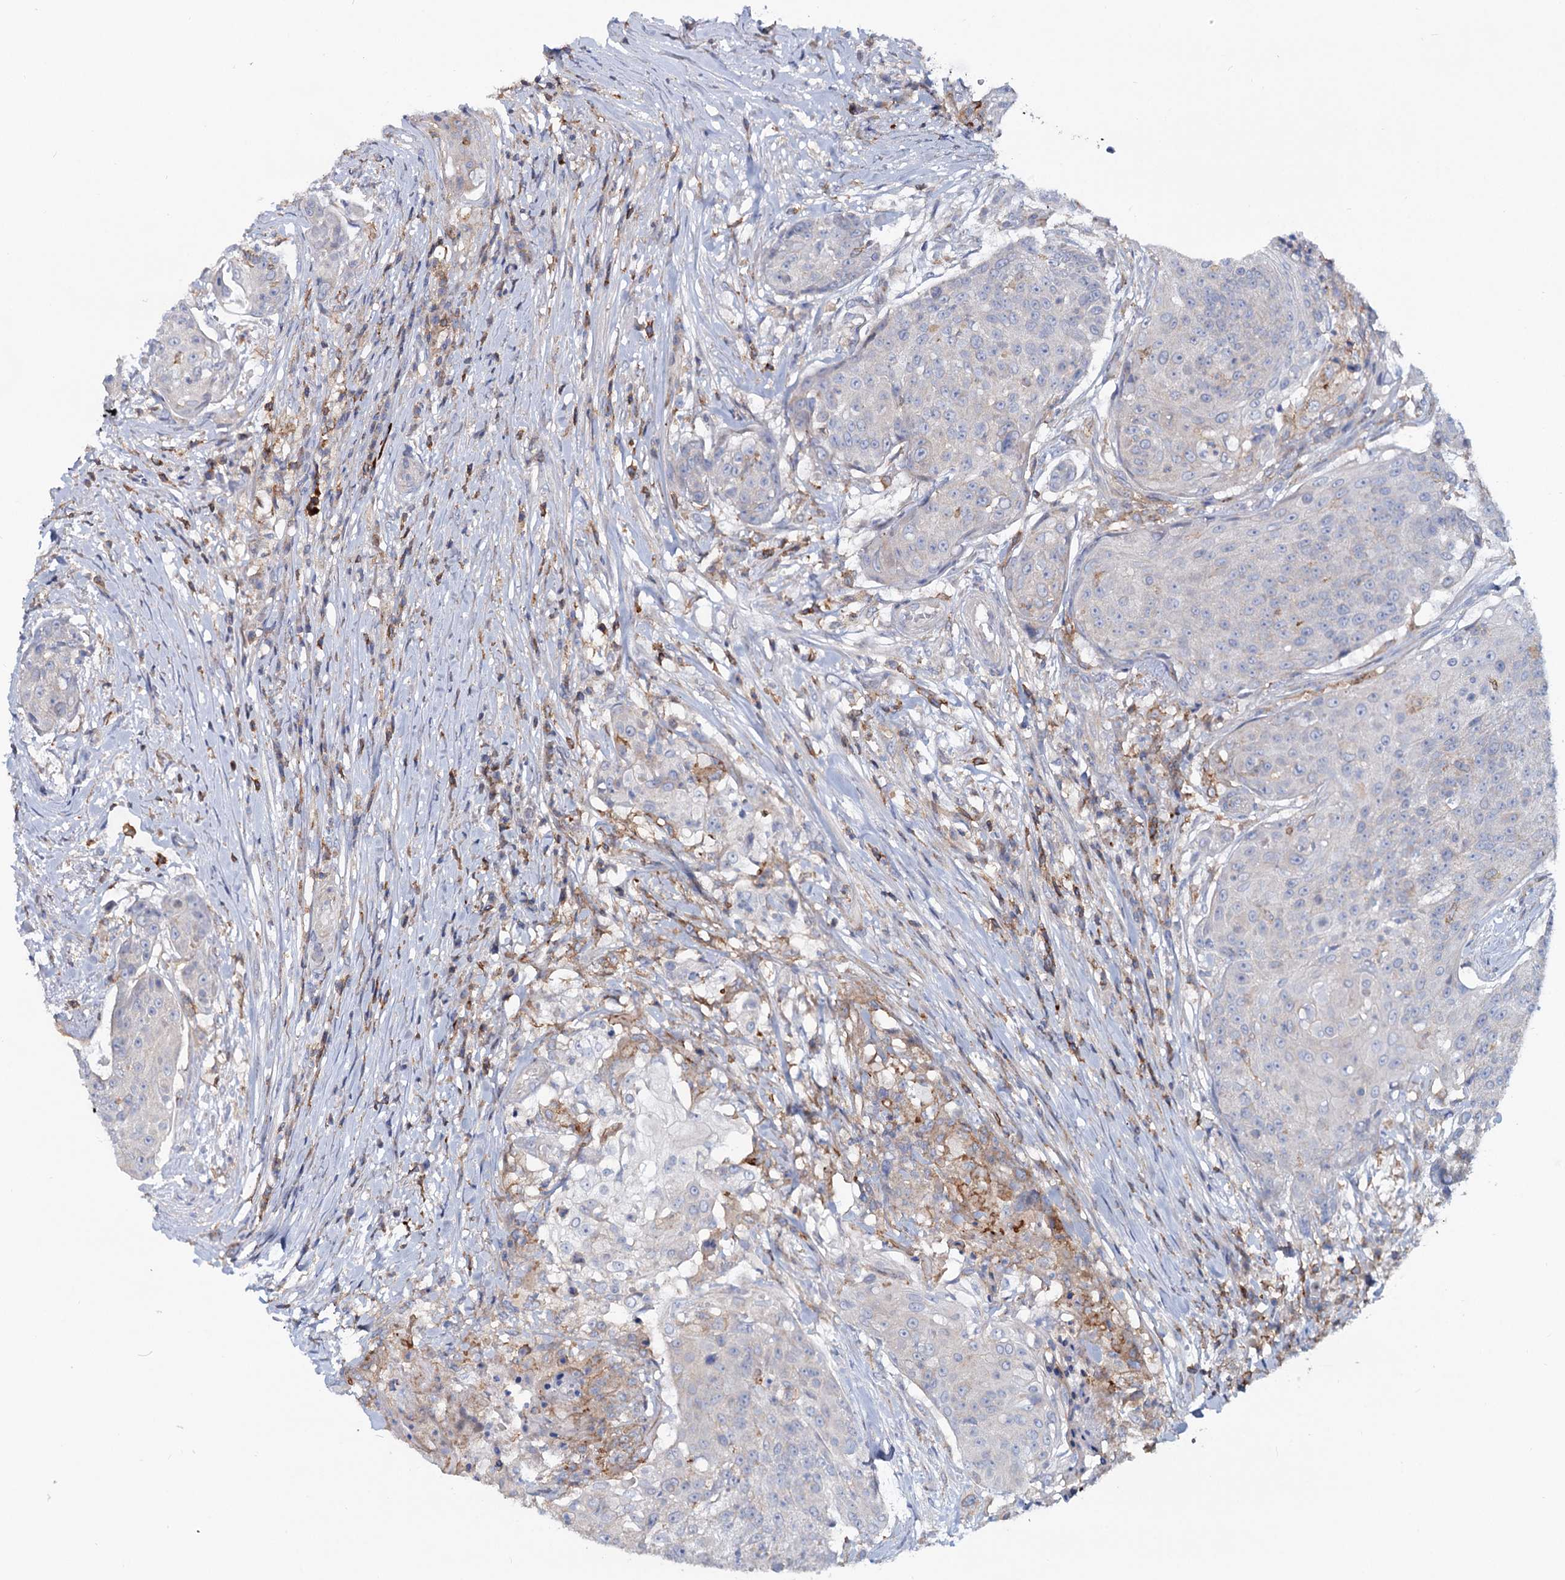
{"staining": {"intensity": "weak", "quantity": "<25%", "location": "cytoplasmic/membranous"}, "tissue": "urothelial cancer", "cell_type": "Tumor cells", "image_type": "cancer", "snomed": [{"axis": "morphology", "description": "Urothelial carcinoma, High grade"}, {"axis": "topography", "description": "Urinary bladder"}], "caption": "An immunohistochemistry image of high-grade urothelial carcinoma is shown. There is no staining in tumor cells of high-grade urothelial carcinoma.", "gene": "LRCH4", "patient": {"sex": "female", "age": 63}}